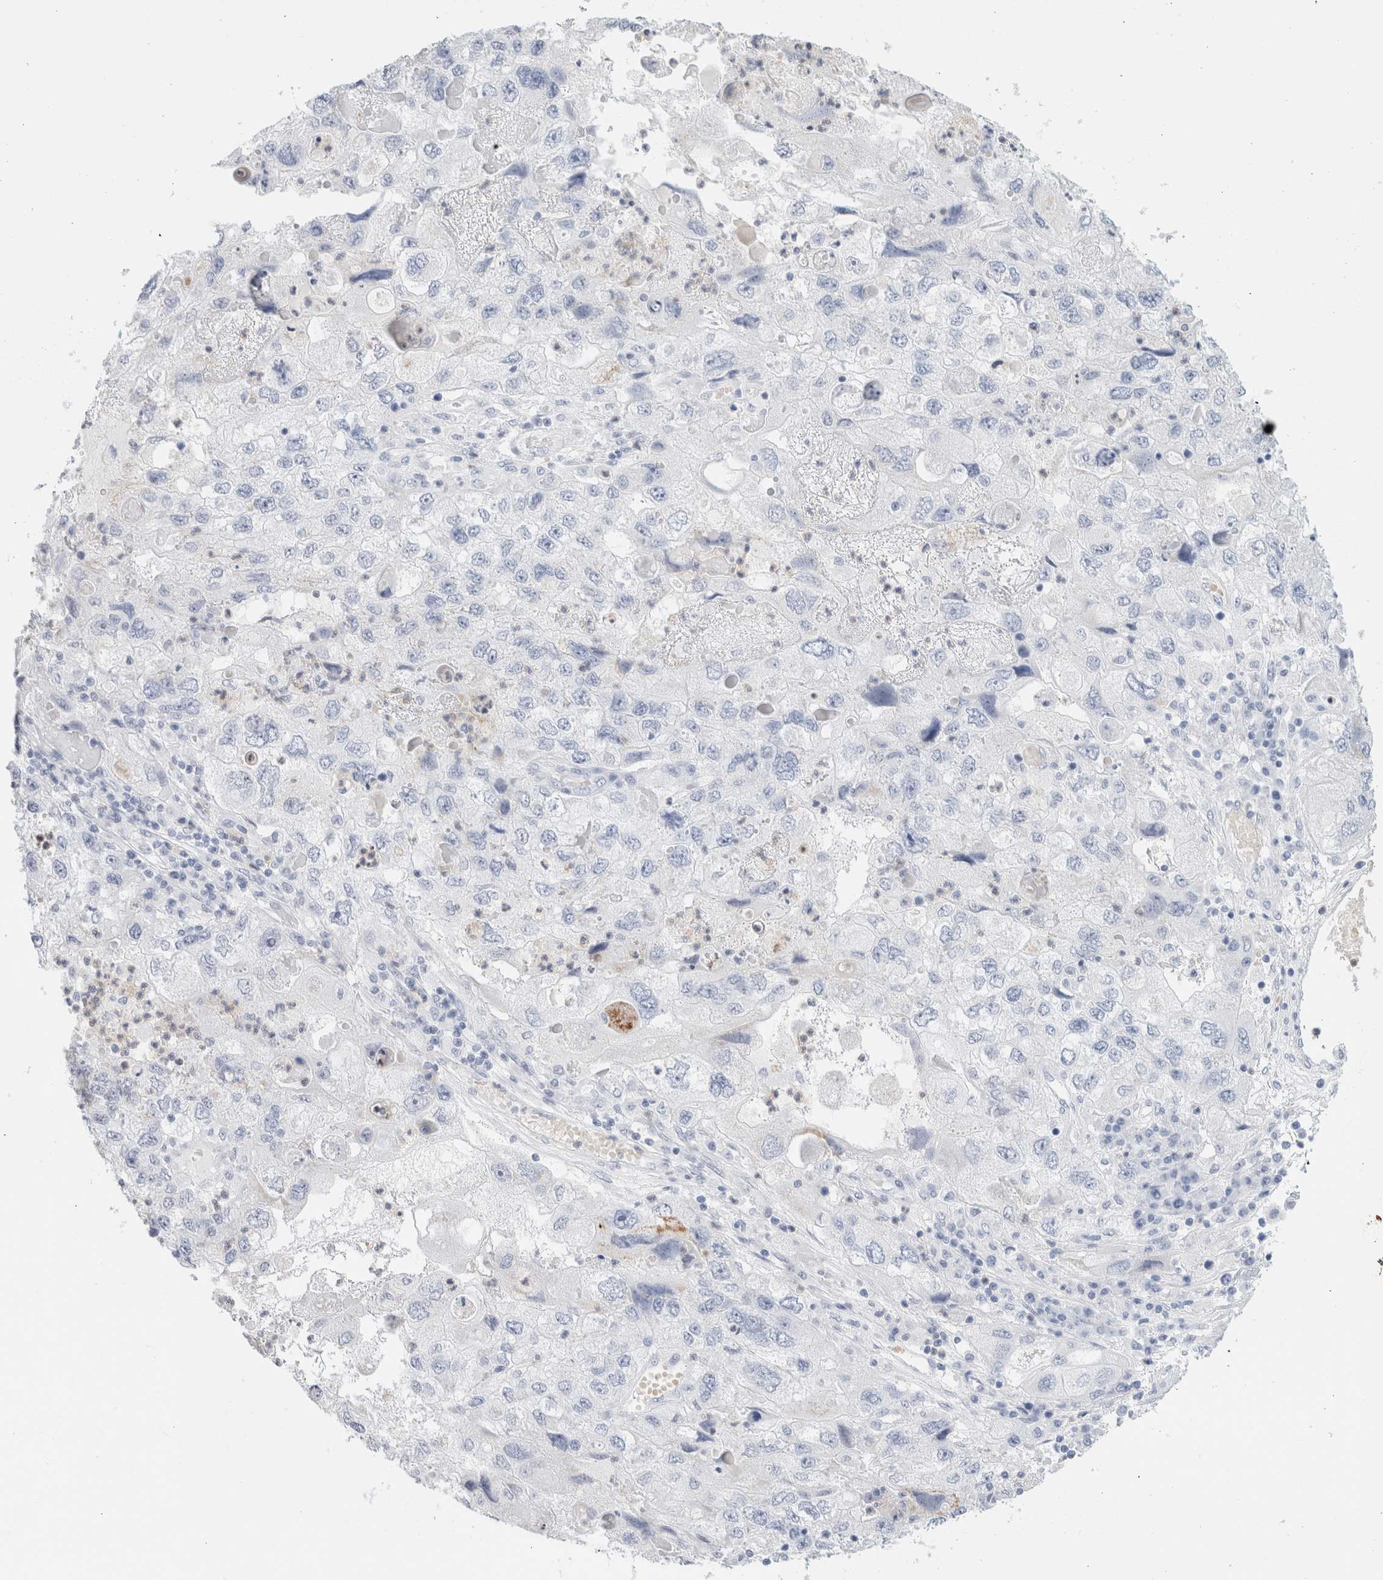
{"staining": {"intensity": "negative", "quantity": "none", "location": "none"}, "tissue": "endometrial cancer", "cell_type": "Tumor cells", "image_type": "cancer", "snomed": [{"axis": "morphology", "description": "Adenocarcinoma, NOS"}, {"axis": "topography", "description": "Endometrium"}], "caption": "This is an immunohistochemistry photomicrograph of endometrial cancer (adenocarcinoma). There is no staining in tumor cells.", "gene": "ARG1", "patient": {"sex": "female", "age": 49}}